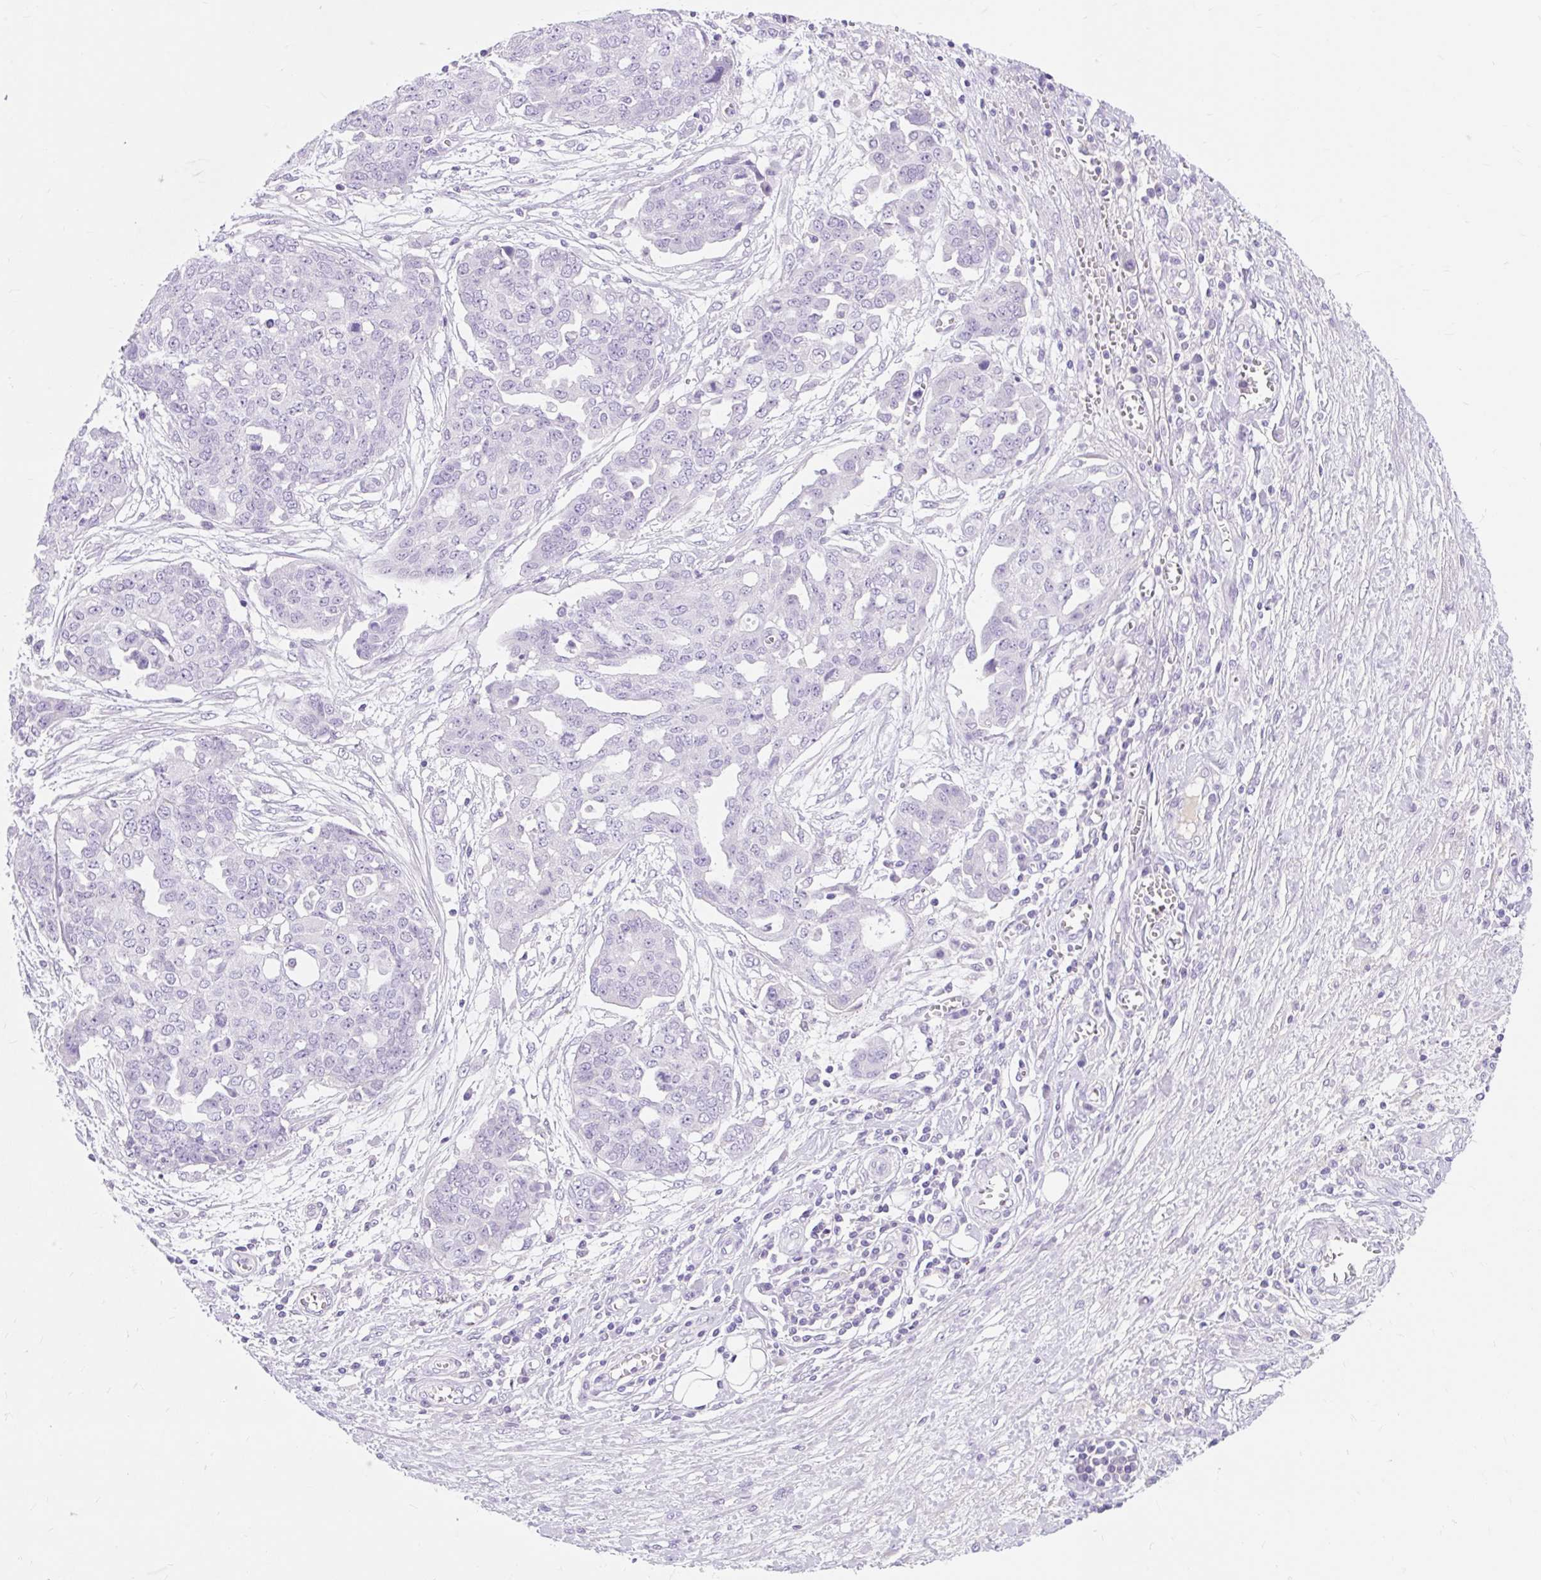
{"staining": {"intensity": "negative", "quantity": "none", "location": "none"}, "tissue": "ovarian cancer", "cell_type": "Tumor cells", "image_type": "cancer", "snomed": [{"axis": "morphology", "description": "Cystadenocarcinoma, serous, NOS"}, {"axis": "topography", "description": "Soft tissue"}, {"axis": "topography", "description": "Ovary"}], "caption": "High magnification brightfield microscopy of ovarian cancer (serous cystadenocarcinoma) stained with DAB (3,3'-diaminobenzidine) (brown) and counterstained with hematoxylin (blue): tumor cells show no significant positivity.", "gene": "SLC28A1", "patient": {"sex": "female", "age": 57}}